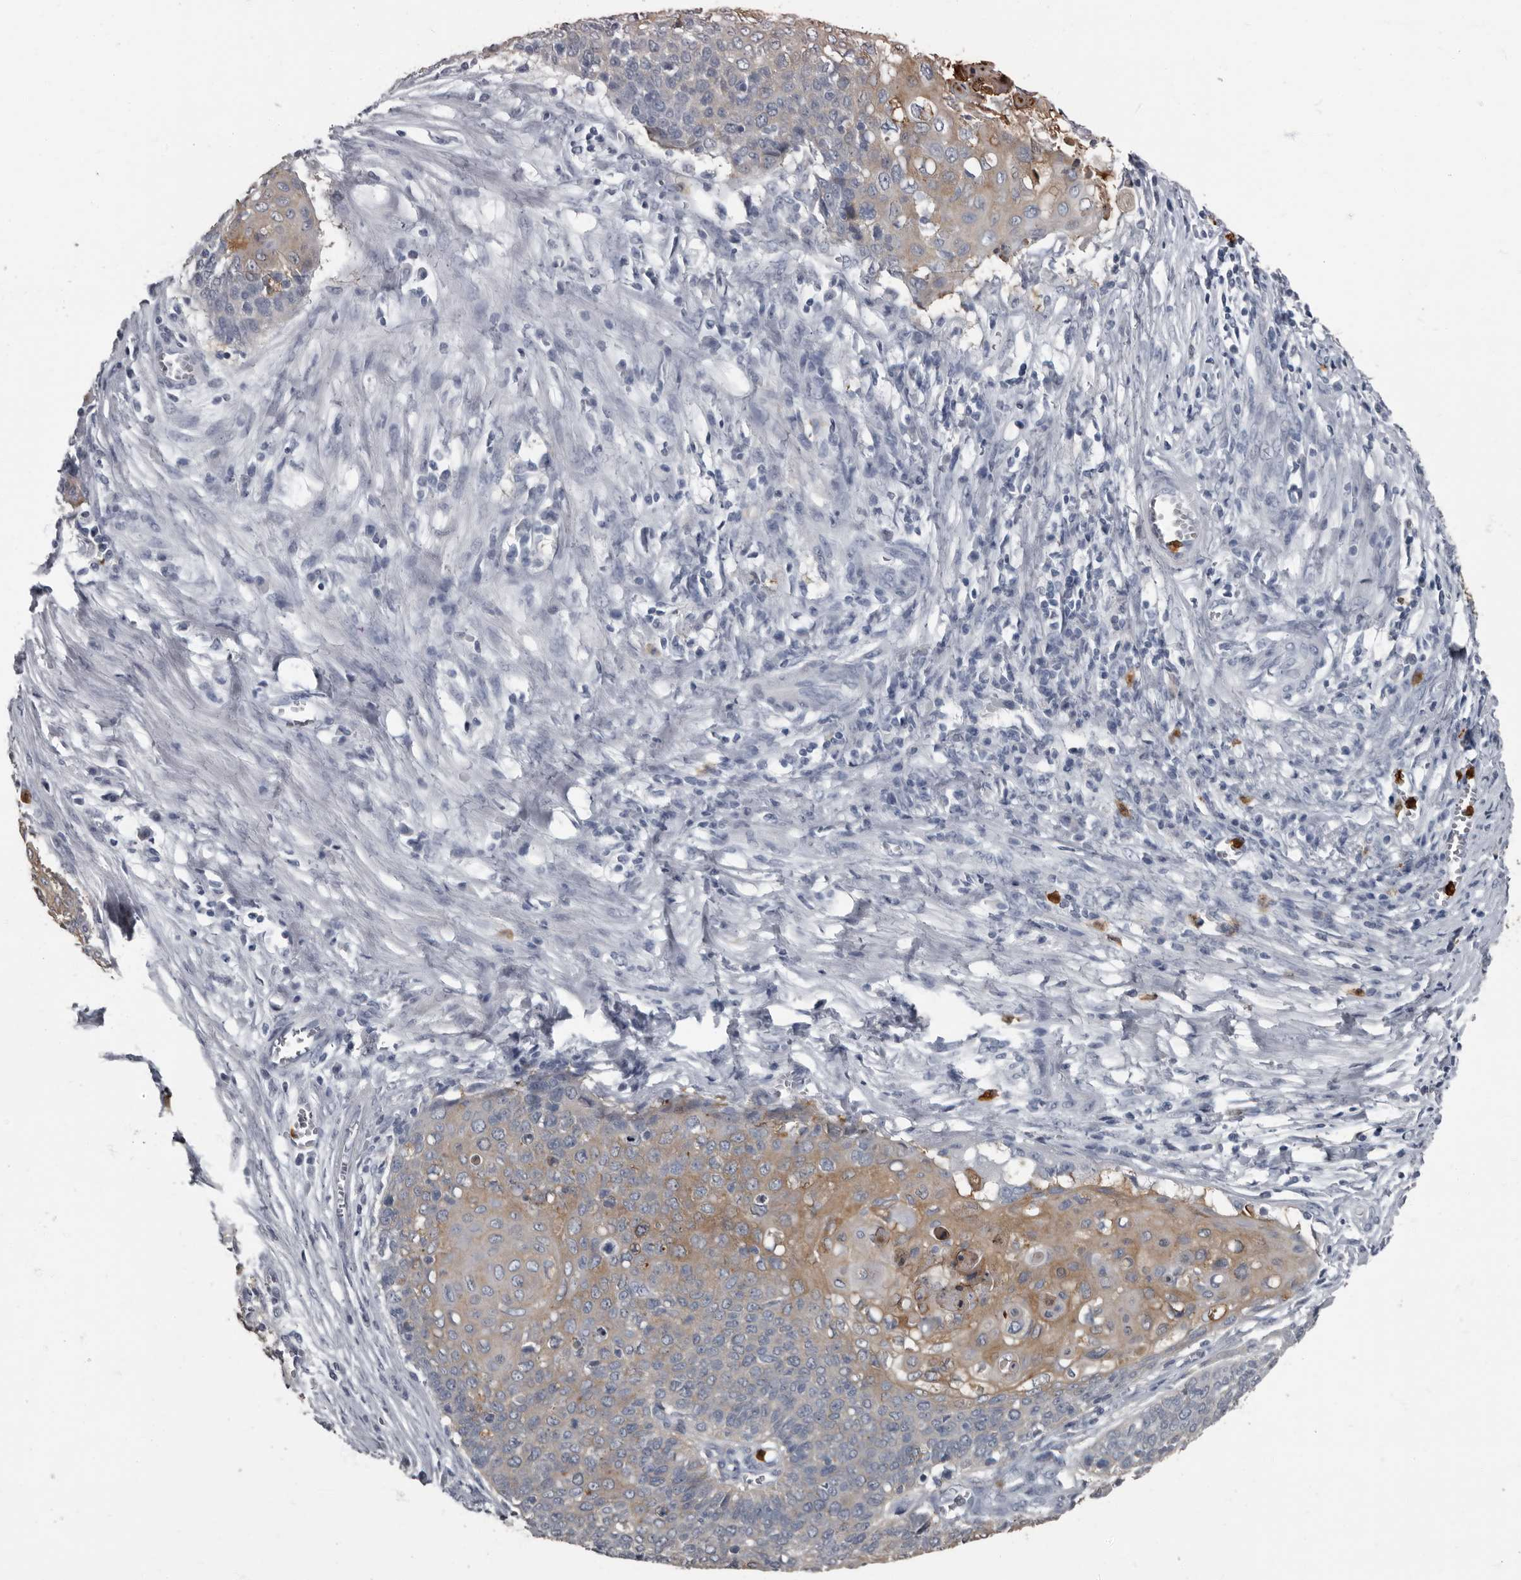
{"staining": {"intensity": "moderate", "quantity": "25%-75%", "location": "cytoplasmic/membranous"}, "tissue": "cervical cancer", "cell_type": "Tumor cells", "image_type": "cancer", "snomed": [{"axis": "morphology", "description": "Squamous cell carcinoma, NOS"}, {"axis": "topography", "description": "Cervix"}], "caption": "IHC staining of cervical cancer (squamous cell carcinoma), which exhibits medium levels of moderate cytoplasmic/membranous positivity in about 25%-75% of tumor cells indicating moderate cytoplasmic/membranous protein positivity. The staining was performed using DAB (3,3'-diaminobenzidine) (brown) for protein detection and nuclei were counterstained in hematoxylin (blue).", "gene": "TPD52L1", "patient": {"sex": "female", "age": 39}}